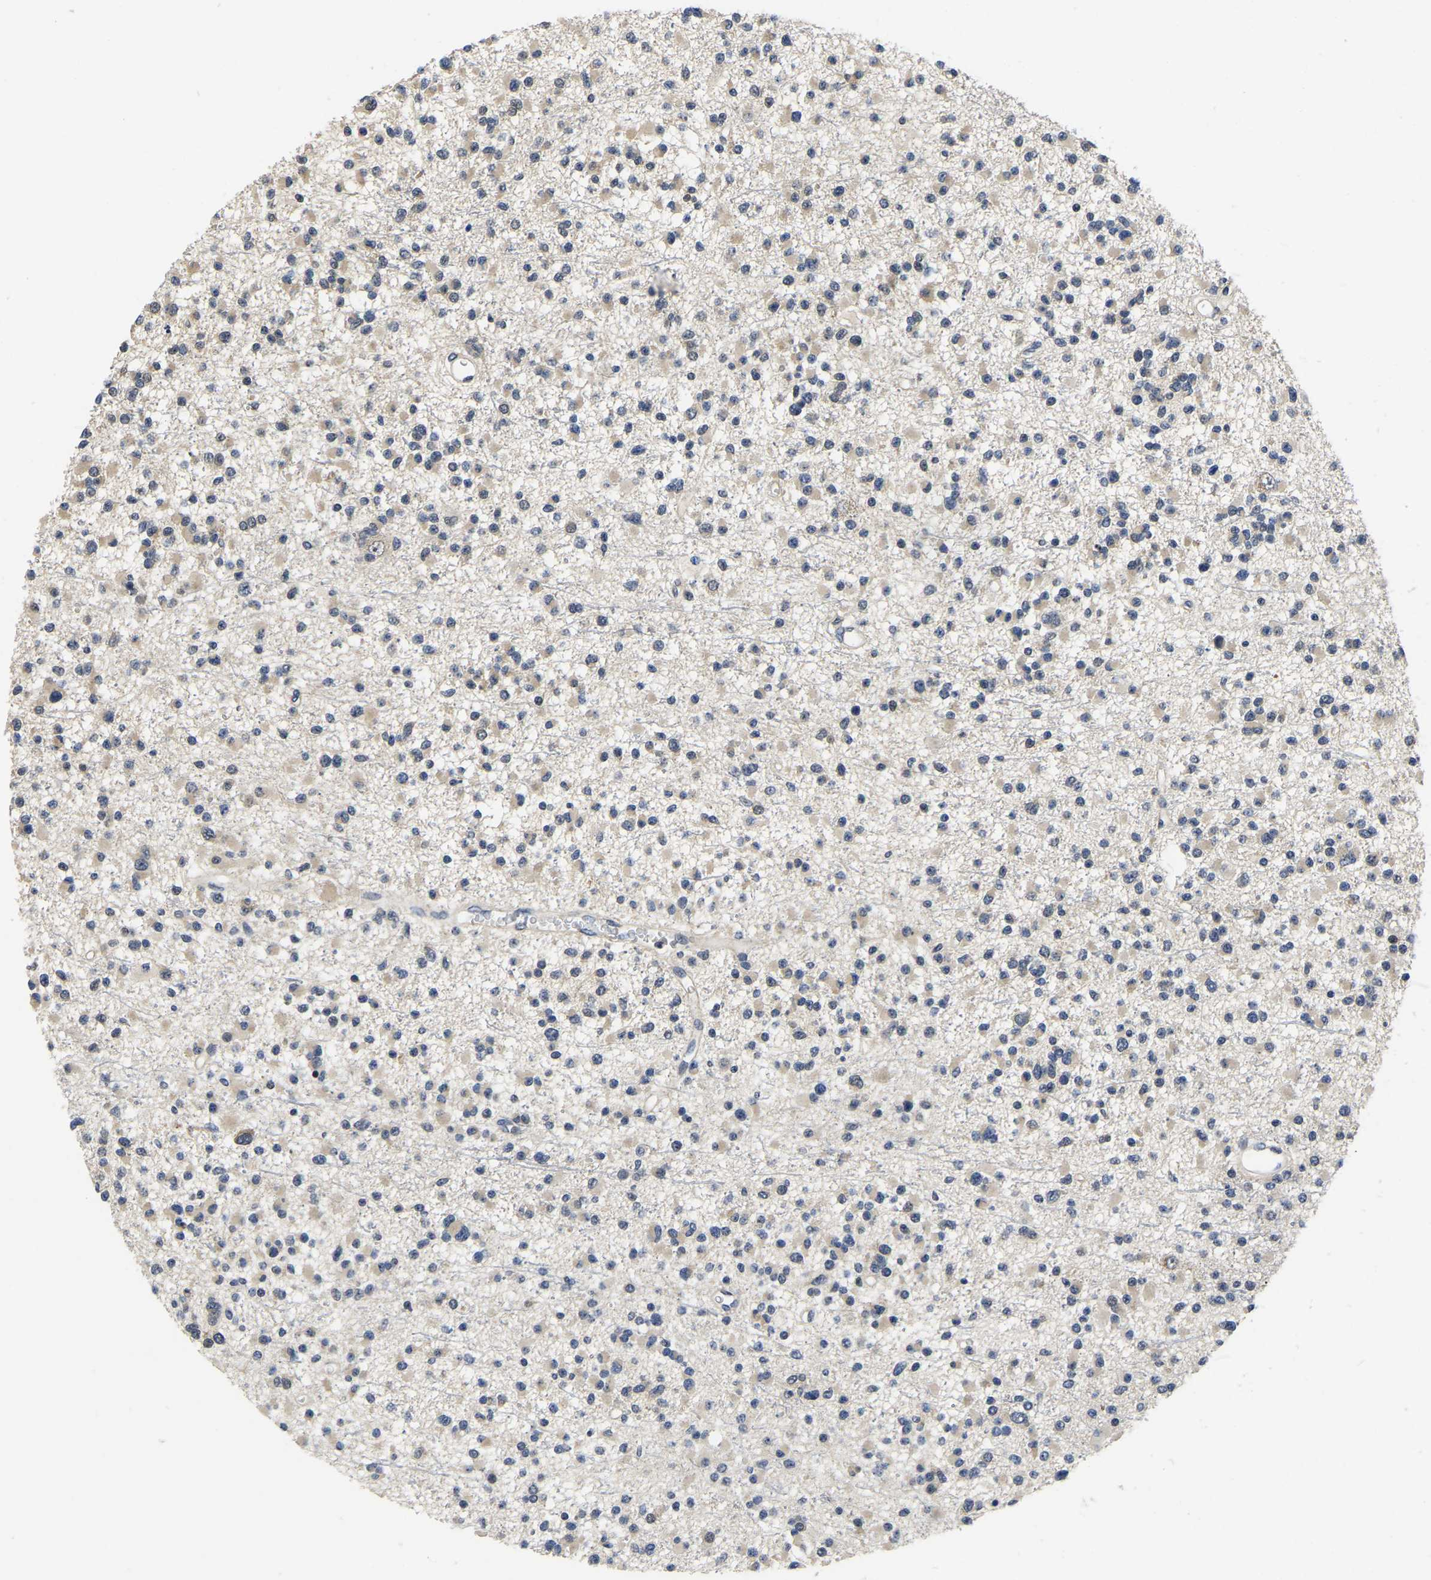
{"staining": {"intensity": "weak", "quantity": "25%-75%", "location": "cytoplasmic/membranous"}, "tissue": "glioma", "cell_type": "Tumor cells", "image_type": "cancer", "snomed": [{"axis": "morphology", "description": "Glioma, malignant, Low grade"}, {"axis": "topography", "description": "Brain"}], "caption": "Immunohistochemical staining of human malignant glioma (low-grade) demonstrates weak cytoplasmic/membranous protein expression in approximately 25%-75% of tumor cells.", "gene": "MCOLN2", "patient": {"sex": "female", "age": 22}}